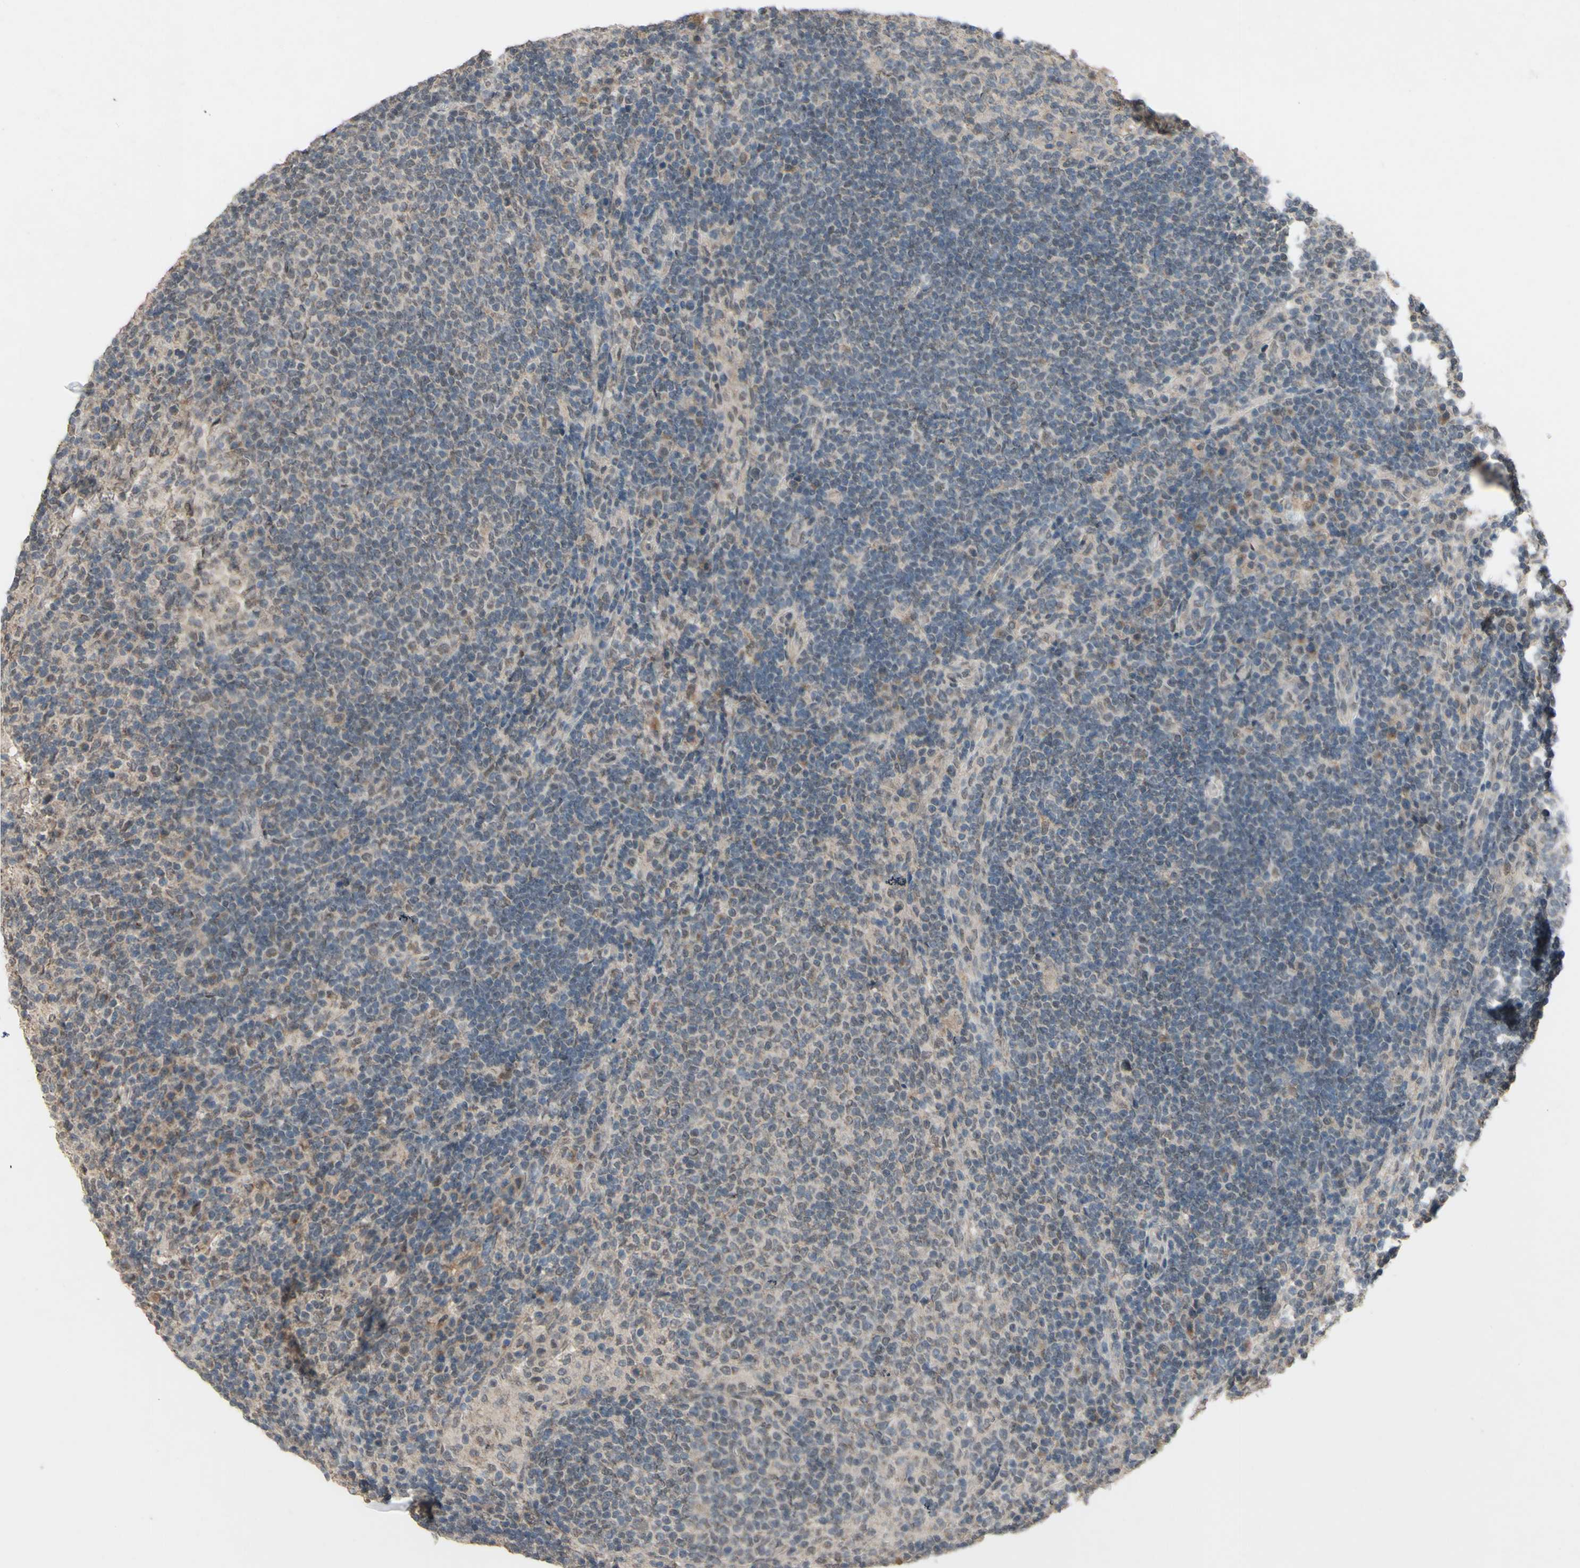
{"staining": {"intensity": "negative", "quantity": "none", "location": "none"}, "tissue": "lymph node", "cell_type": "Germinal center cells", "image_type": "normal", "snomed": [{"axis": "morphology", "description": "Normal tissue, NOS"}, {"axis": "topography", "description": "Lymph node"}], "caption": "IHC image of normal lymph node: human lymph node stained with DAB displays no significant protein staining in germinal center cells. The staining was performed using DAB (3,3'-diaminobenzidine) to visualize the protein expression in brown, while the nuclei were stained in blue with hematoxylin (Magnification: 20x).", "gene": "CDCP1", "patient": {"sex": "female", "age": 53}}